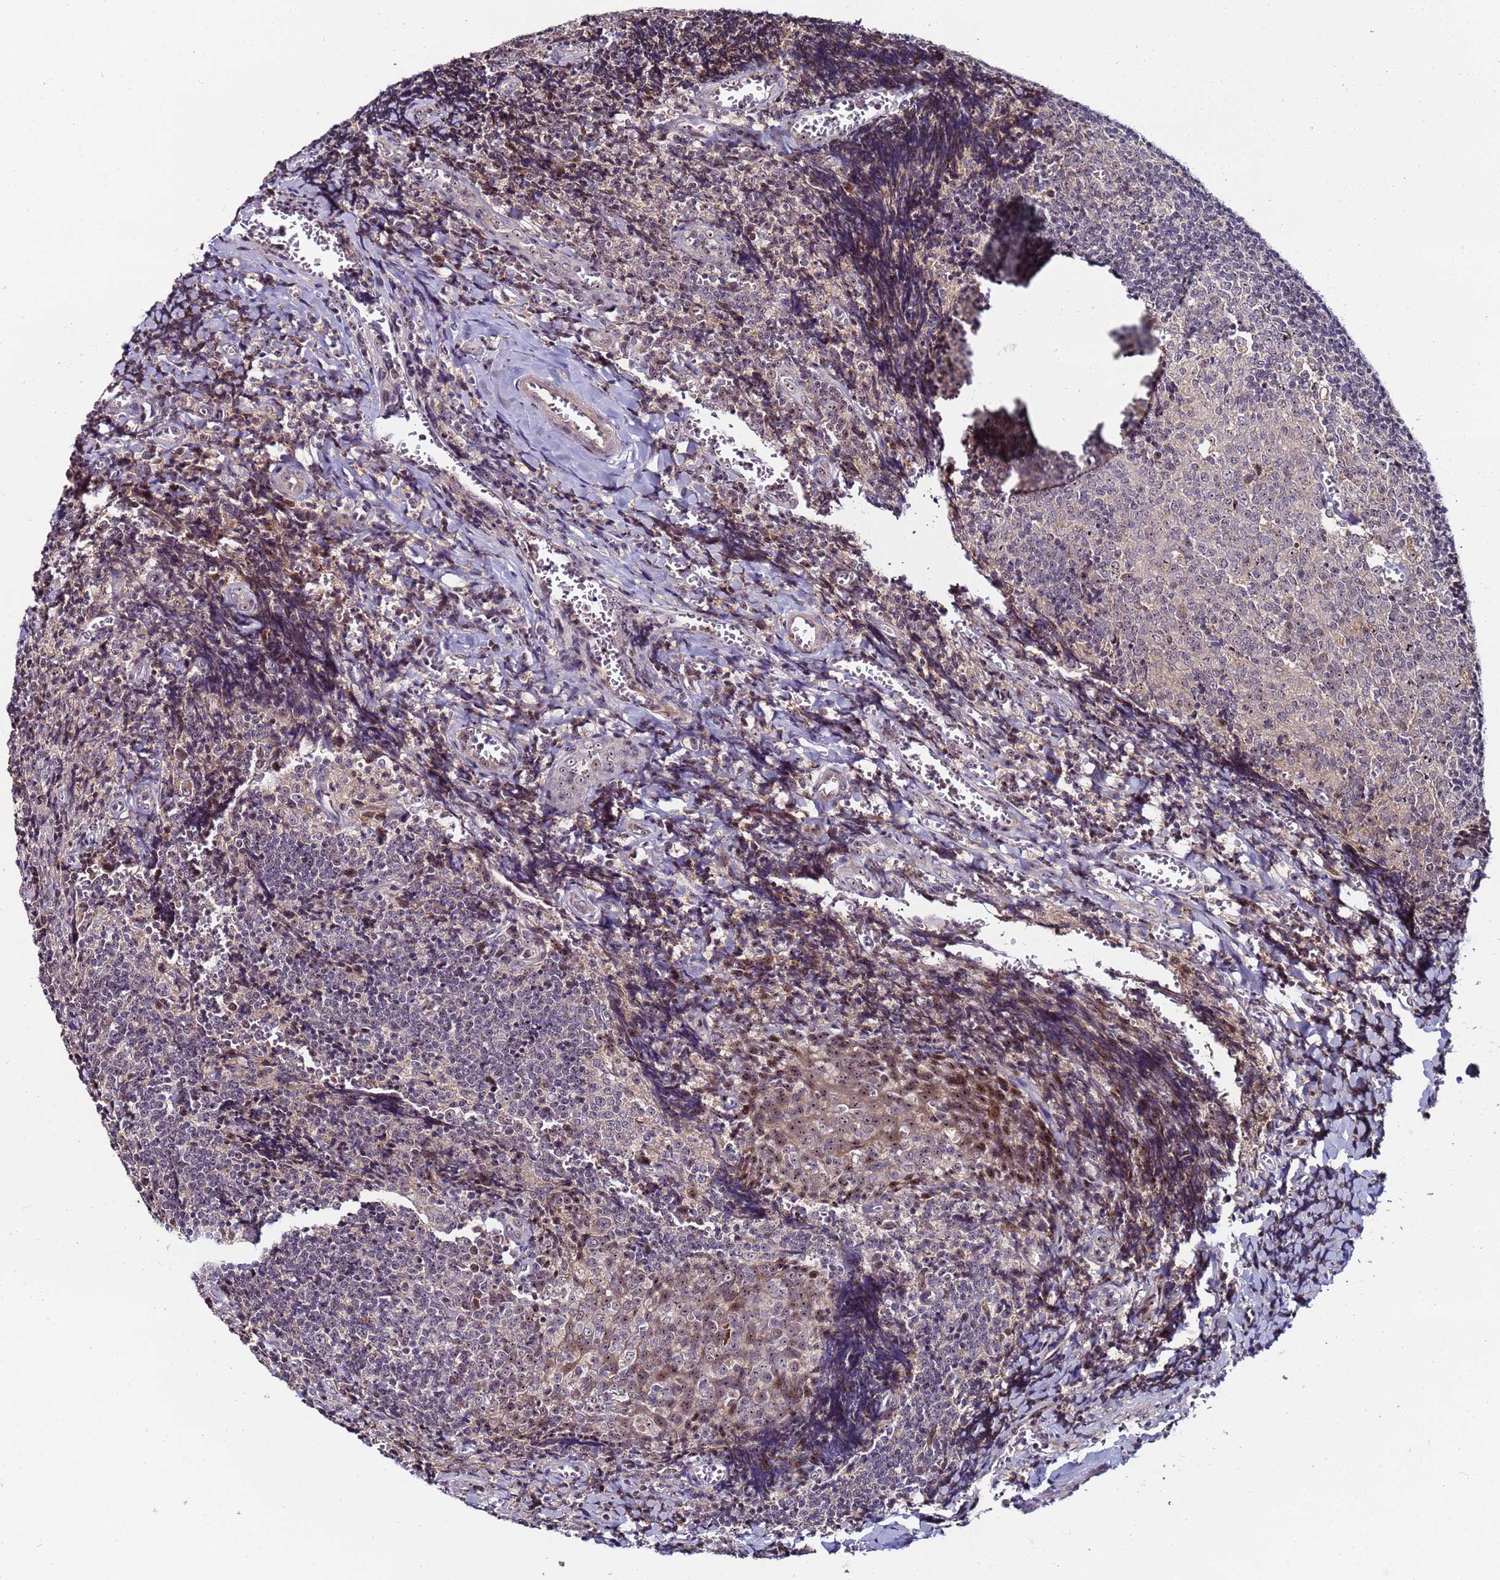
{"staining": {"intensity": "weak", "quantity": "25%-75%", "location": "cytoplasmic/membranous,nuclear"}, "tissue": "tonsil", "cell_type": "Germinal center cells", "image_type": "normal", "snomed": [{"axis": "morphology", "description": "Normal tissue, NOS"}, {"axis": "topography", "description": "Tonsil"}], "caption": "Protein staining reveals weak cytoplasmic/membranous,nuclear expression in approximately 25%-75% of germinal center cells in normal tonsil.", "gene": "KRI1", "patient": {"sex": "male", "age": 27}}